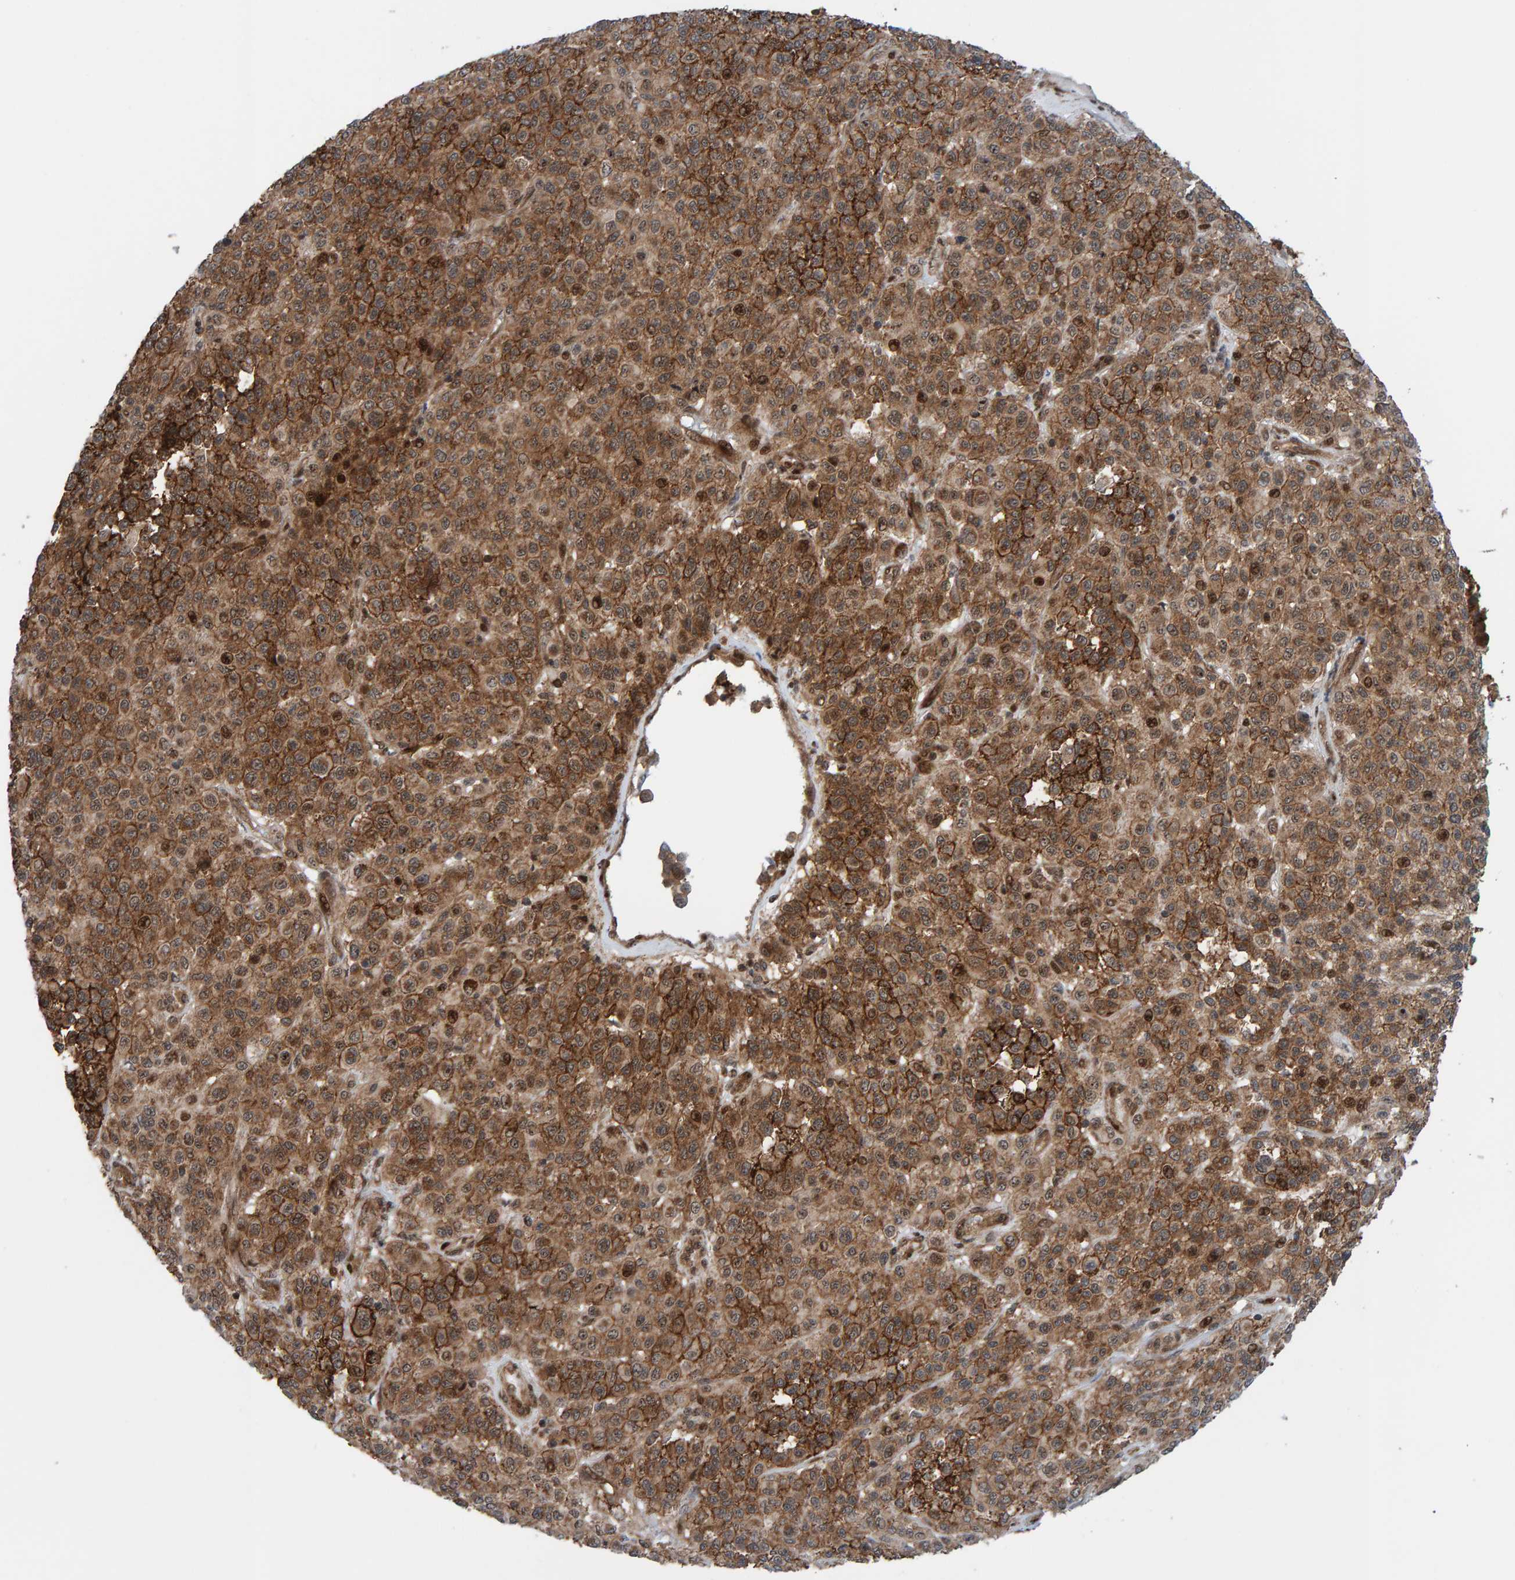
{"staining": {"intensity": "moderate", "quantity": ">75%", "location": "cytoplasmic/membranous"}, "tissue": "melanoma", "cell_type": "Tumor cells", "image_type": "cancer", "snomed": [{"axis": "morphology", "description": "Malignant melanoma, Metastatic site"}, {"axis": "topography", "description": "Pancreas"}], "caption": "Melanoma was stained to show a protein in brown. There is medium levels of moderate cytoplasmic/membranous staining in about >75% of tumor cells.", "gene": "ZNF366", "patient": {"sex": "female", "age": 30}}